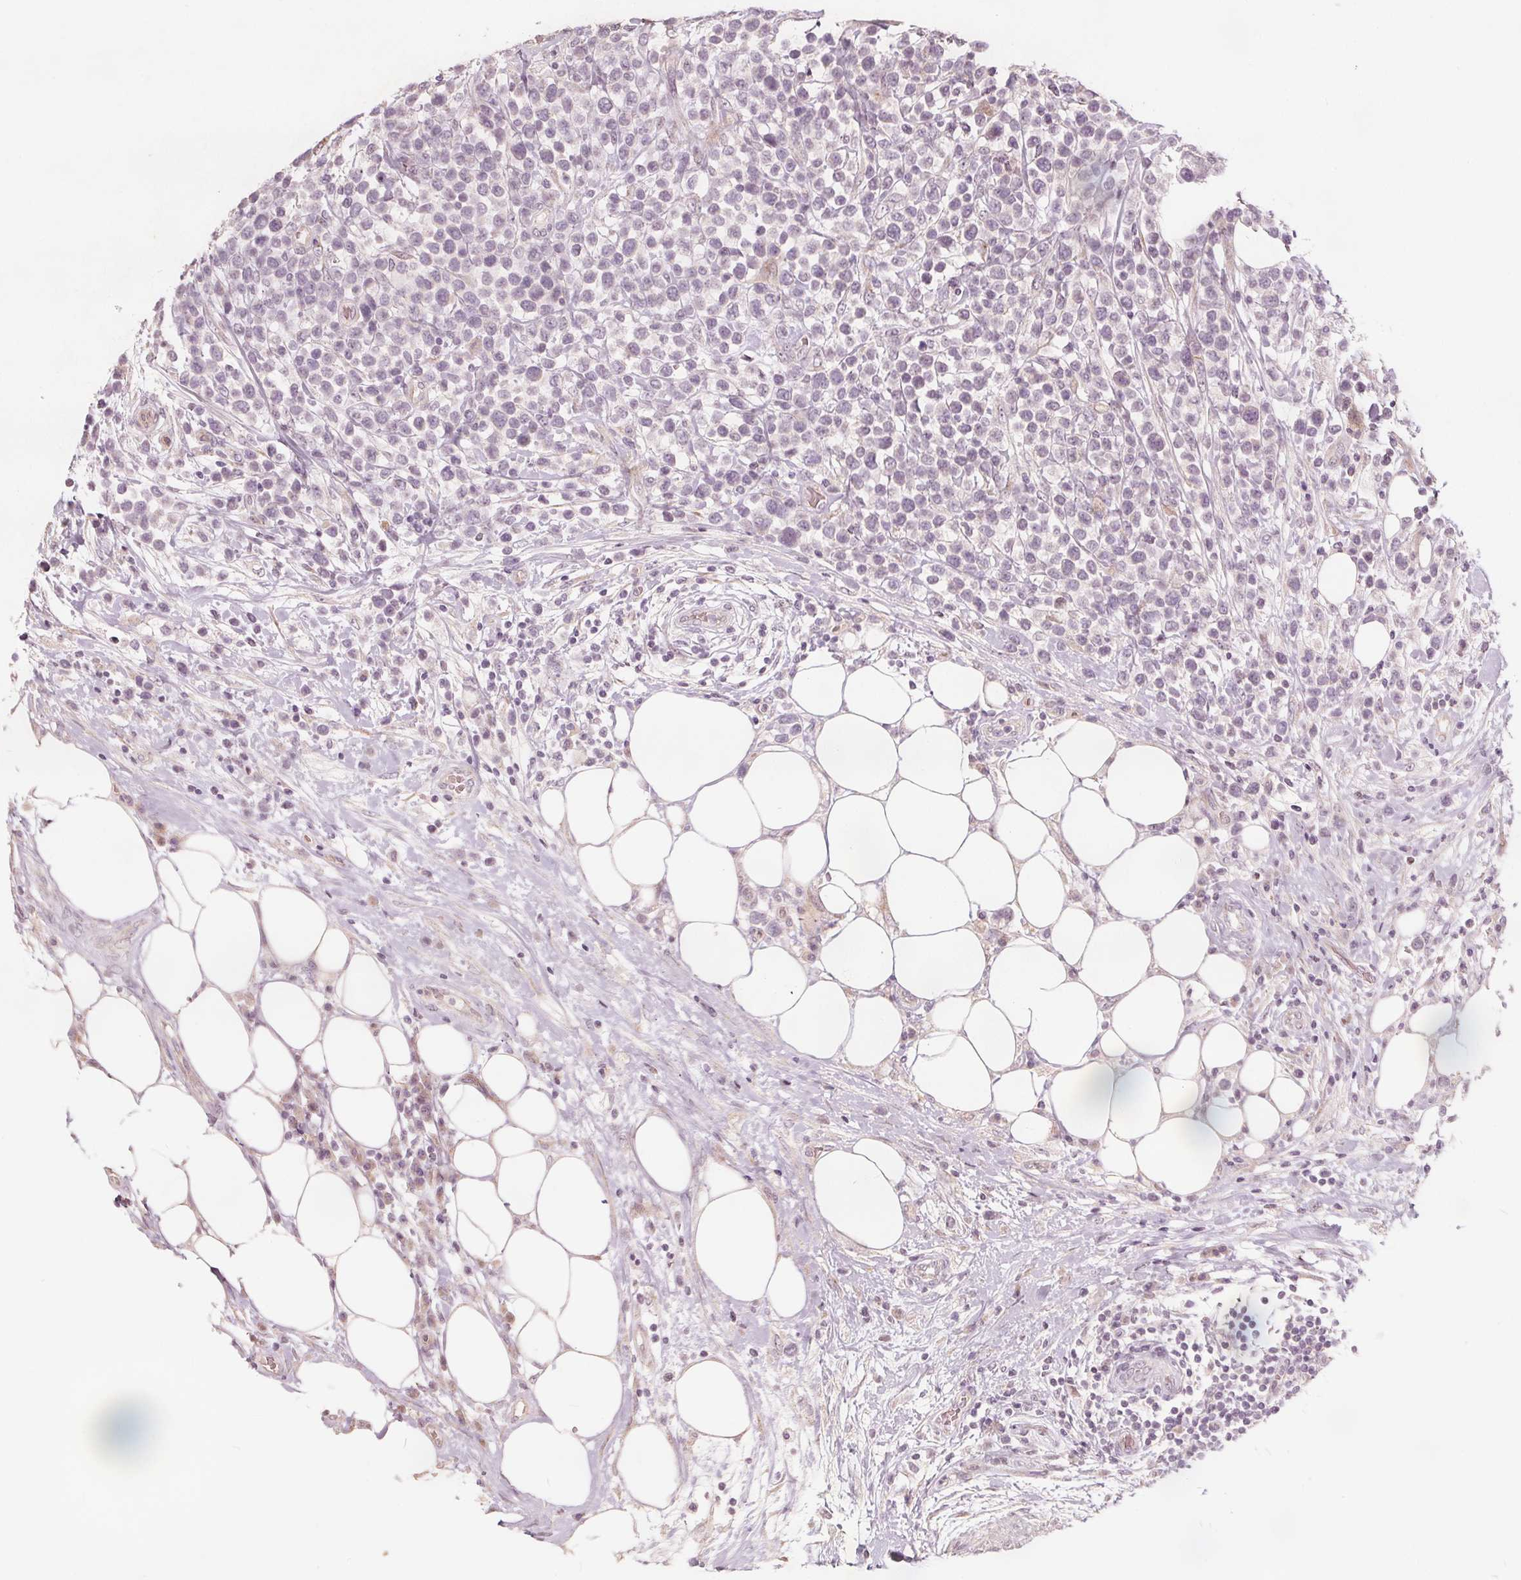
{"staining": {"intensity": "negative", "quantity": "none", "location": "none"}, "tissue": "lymphoma", "cell_type": "Tumor cells", "image_type": "cancer", "snomed": [{"axis": "morphology", "description": "Malignant lymphoma, non-Hodgkin's type, High grade"}, {"axis": "topography", "description": "Soft tissue"}], "caption": "A histopathology image of human lymphoma is negative for staining in tumor cells. The staining is performed using DAB (3,3'-diaminobenzidine) brown chromogen with nuclei counter-stained in using hematoxylin.", "gene": "PTPRT", "patient": {"sex": "female", "age": 56}}